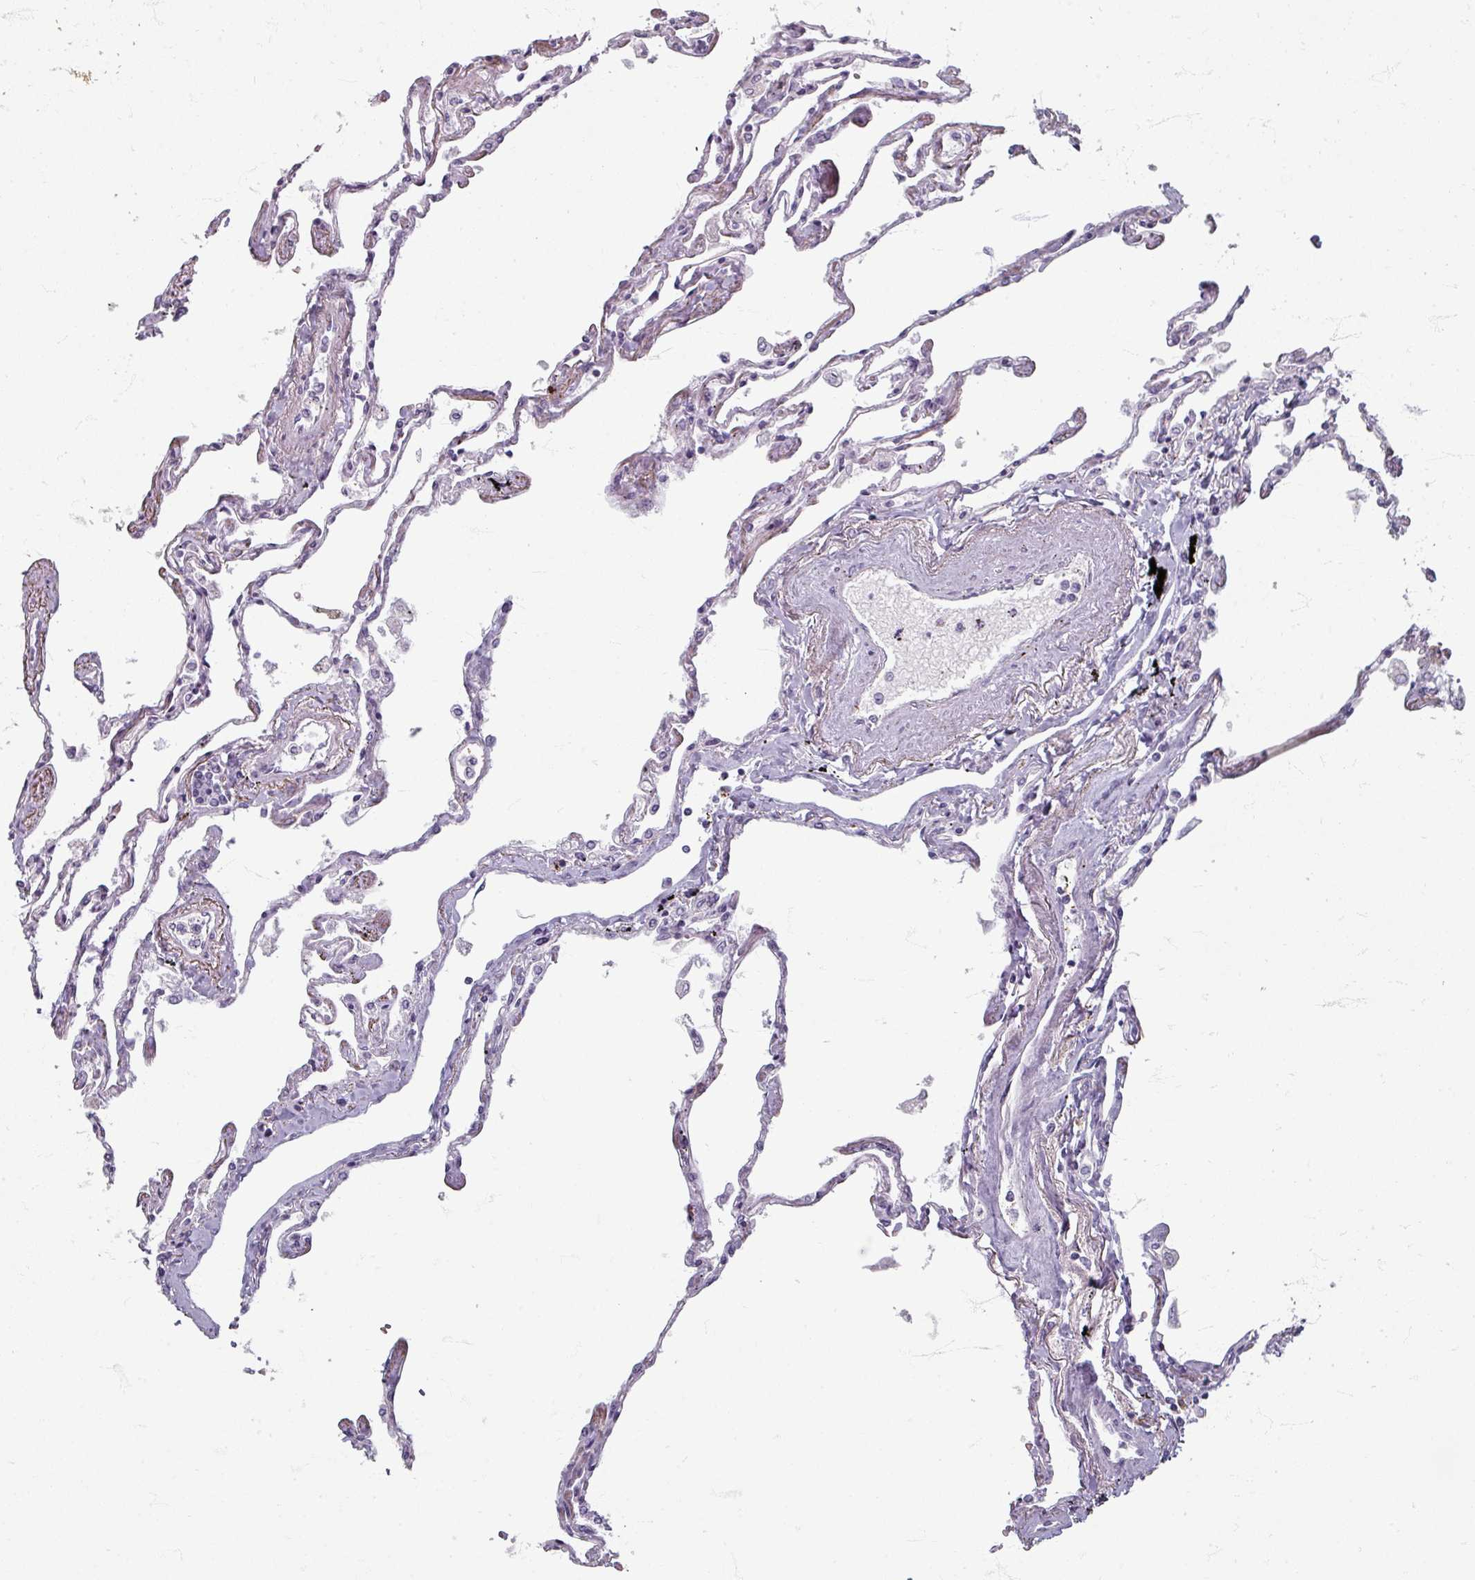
{"staining": {"intensity": "negative", "quantity": "none", "location": "none"}, "tissue": "lung", "cell_type": "Alveolar cells", "image_type": "normal", "snomed": [{"axis": "morphology", "description": "Normal tissue, NOS"}, {"axis": "topography", "description": "Lung"}], "caption": "Unremarkable lung was stained to show a protein in brown. There is no significant expression in alveolar cells. (DAB immunohistochemistry with hematoxylin counter stain).", "gene": "ZNF878", "patient": {"sex": "female", "age": 67}}